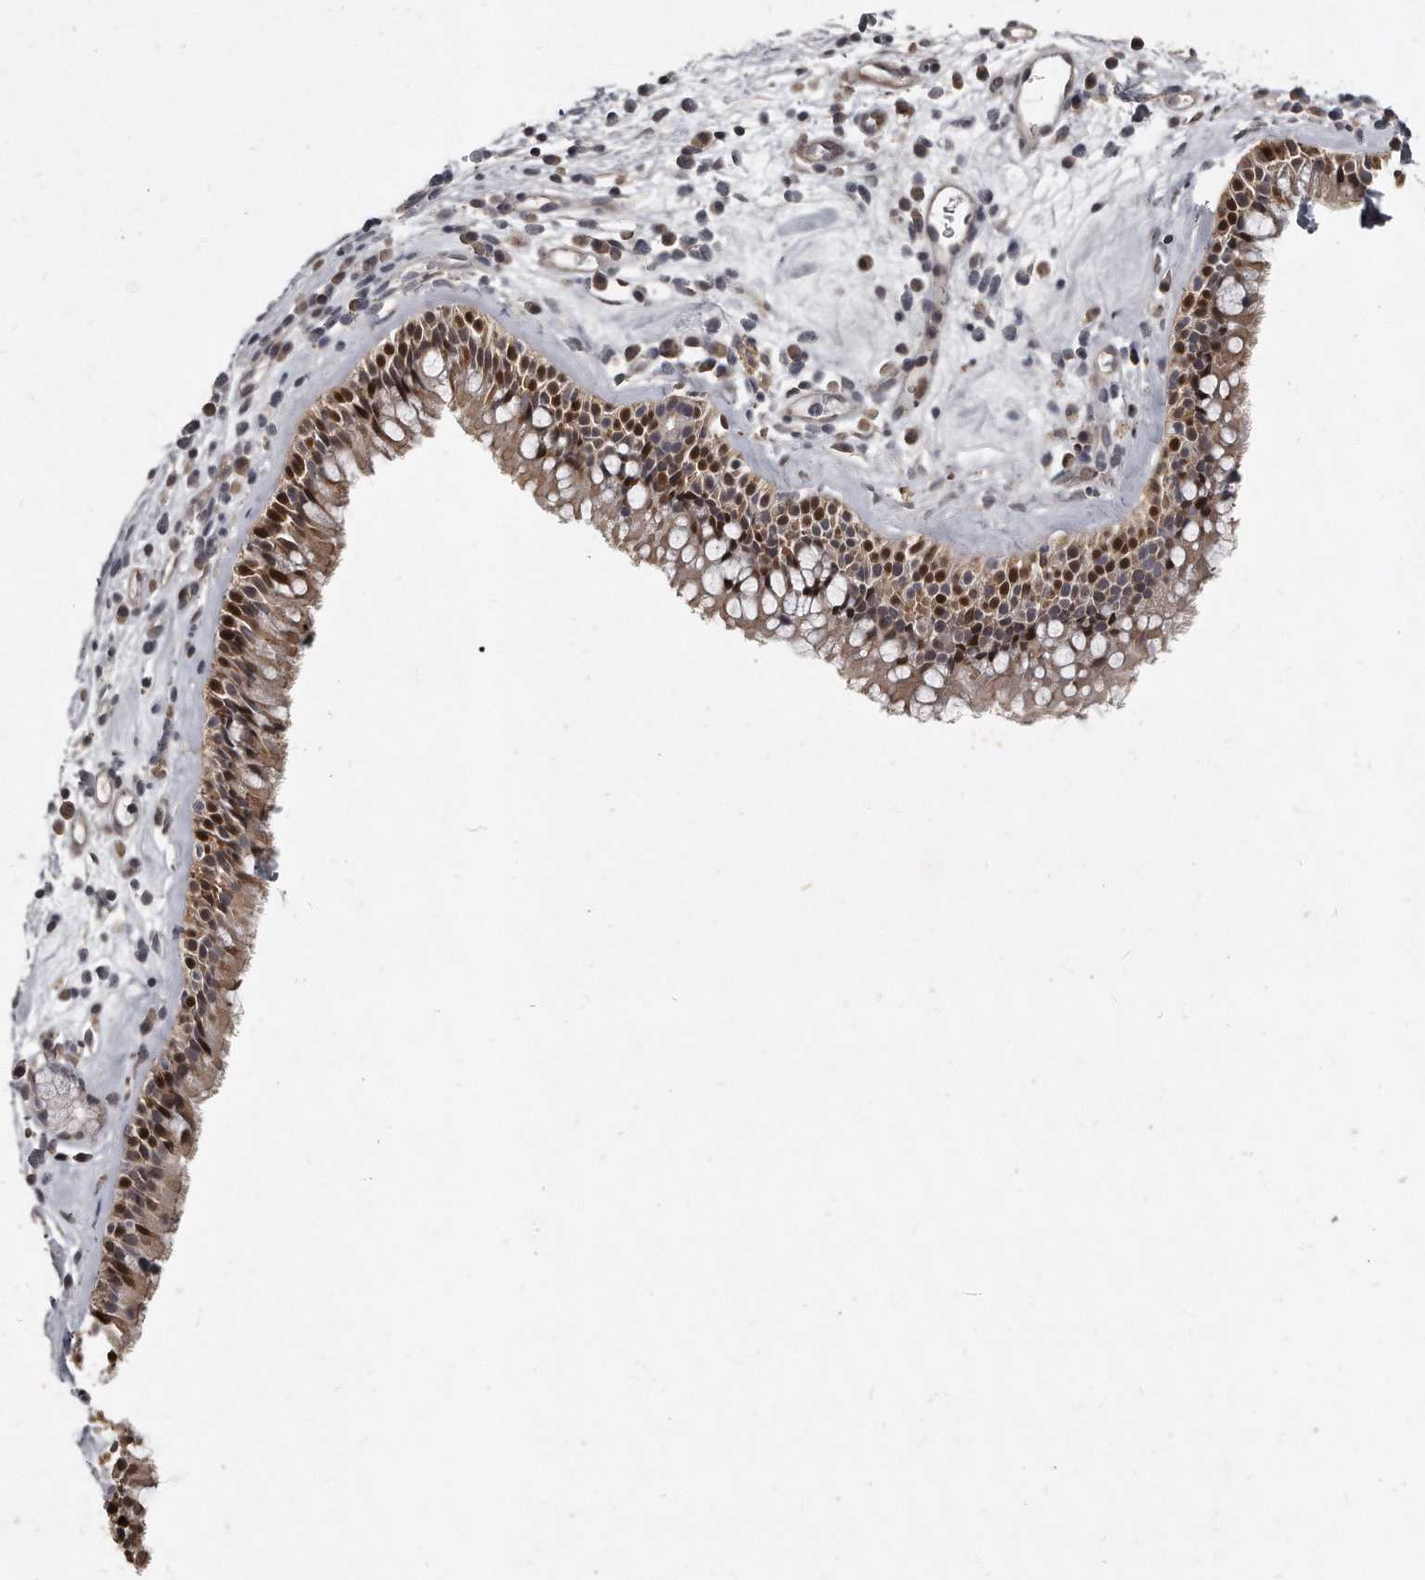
{"staining": {"intensity": "strong", "quantity": "25%-75%", "location": "cytoplasmic/membranous,nuclear"}, "tissue": "nasopharynx", "cell_type": "Respiratory epithelial cells", "image_type": "normal", "snomed": [{"axis": "morphology", "description": "Normal tissue, NOS"}, {"axis": "morphology", "description": "Inflammation, NOS"}, {"axis": "morphology", "description": "Malignant melanoma, Metastatic site"}, {"axis": "topography", "description": "Nasopharynx"}], "caption": "Immunohistochemical staining of normal nasopharynx demonstrates high levels of strong cytoplasmic/membranous,nuclear expression in approximately 25%-75% of respiratory epithelial cells. Nuclei are stained in blue.", "gene": "GCH1", "patient": {"sex": "male", "age": 70}}